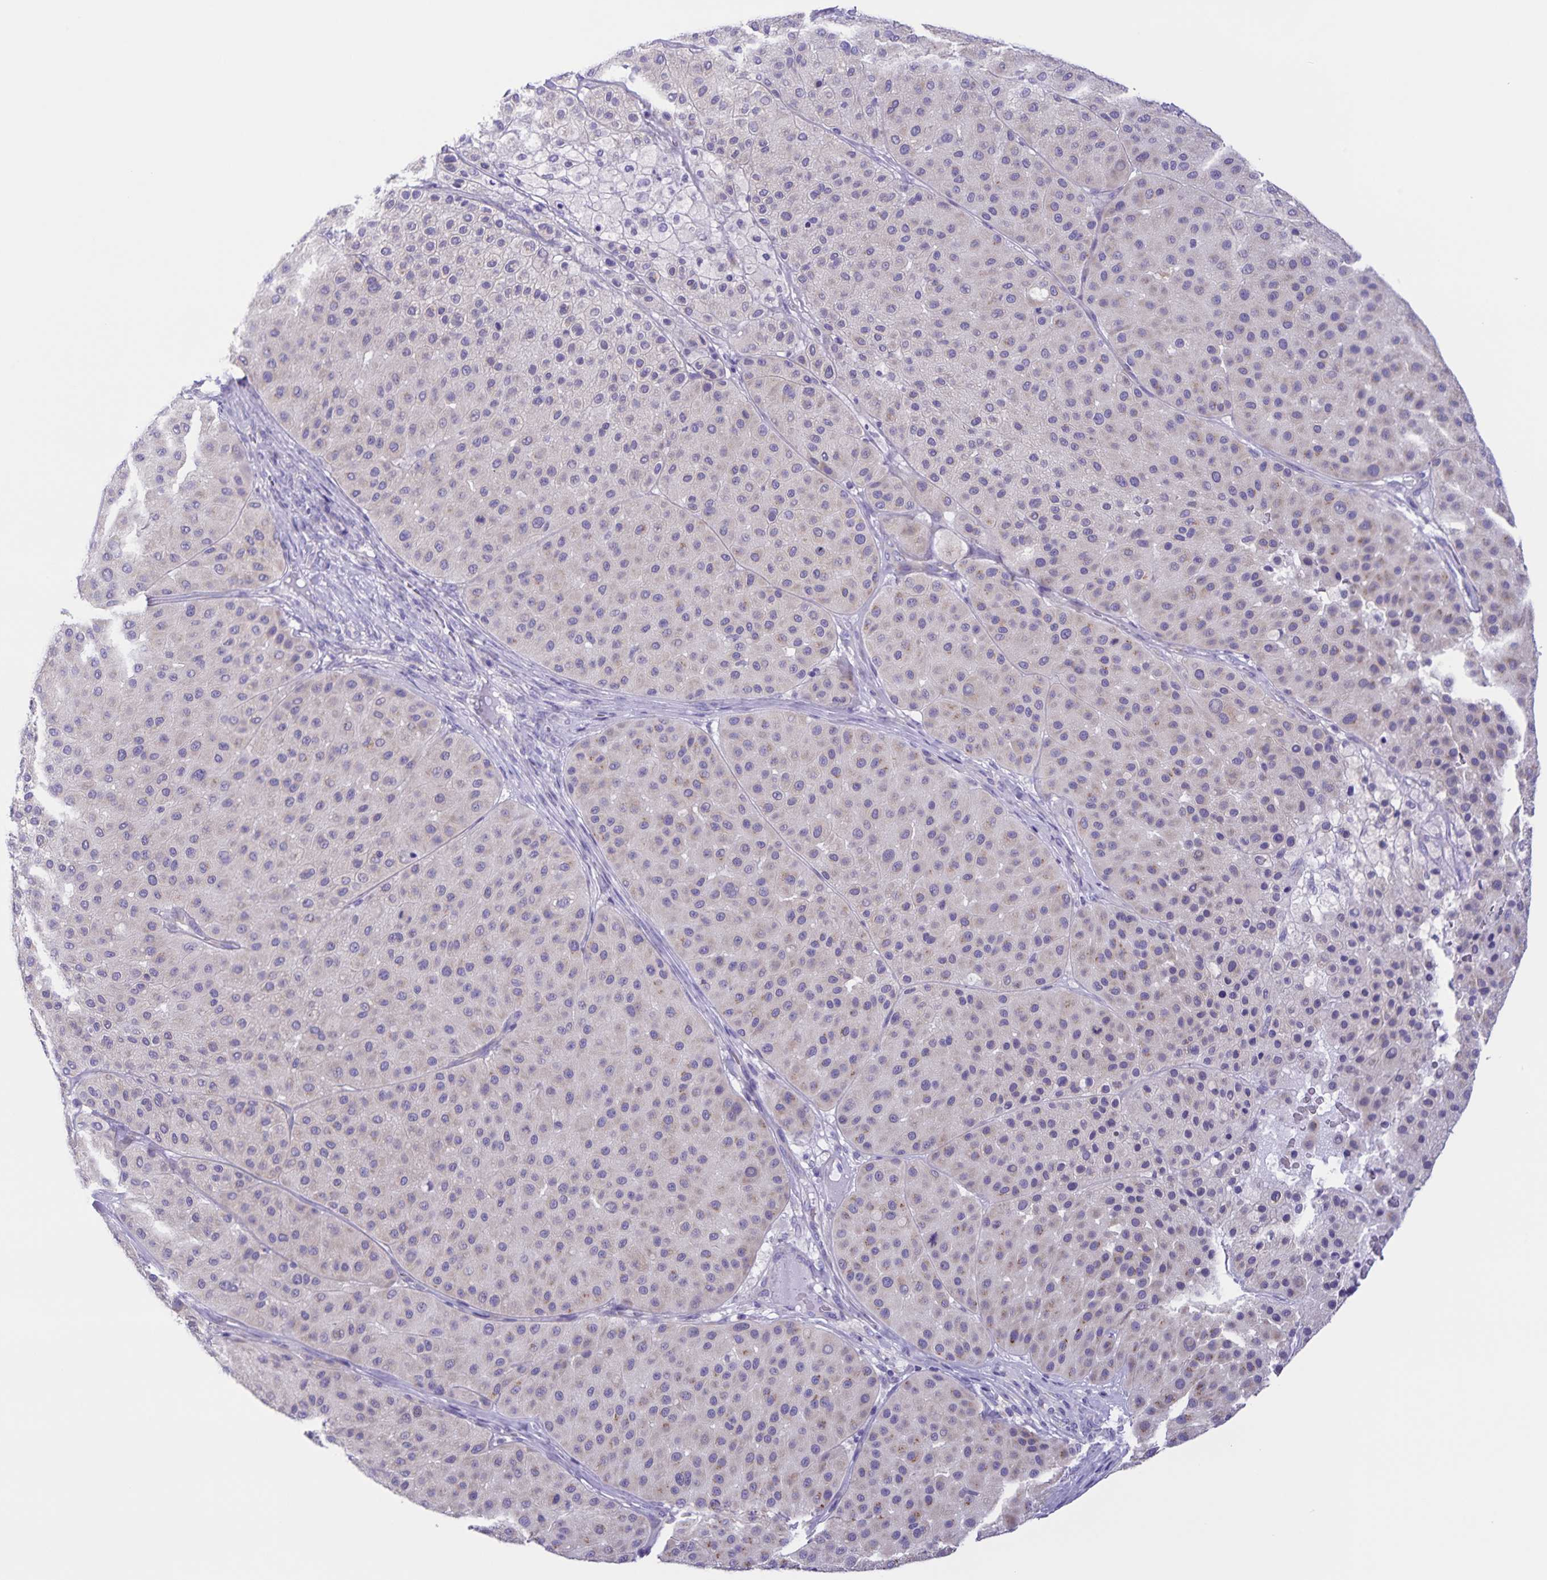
{"staining": {"intensity": "weak", "quantity": "<25%", "location": "cytoplasmic/membranous"}, "tissue": "melanoma", "cell_type": "Tumor cells", "image_type": "cancer", "snomed": [{"axis": "morphology", "description": "Malignant melanoma, Metastatic site"}, {"axis": "topography", "description": "Smooth muscle"}], "caption": "This histopathology image is of malignant melanoma (metastatic site) stained with immunohistochemistry (IHC) to label a protein in brown with the nuclei are counter-stained blue. There is no positivity in tumor cells.", "gene": "CAPSL", "patient": {"sex": "male", "age": 41}}